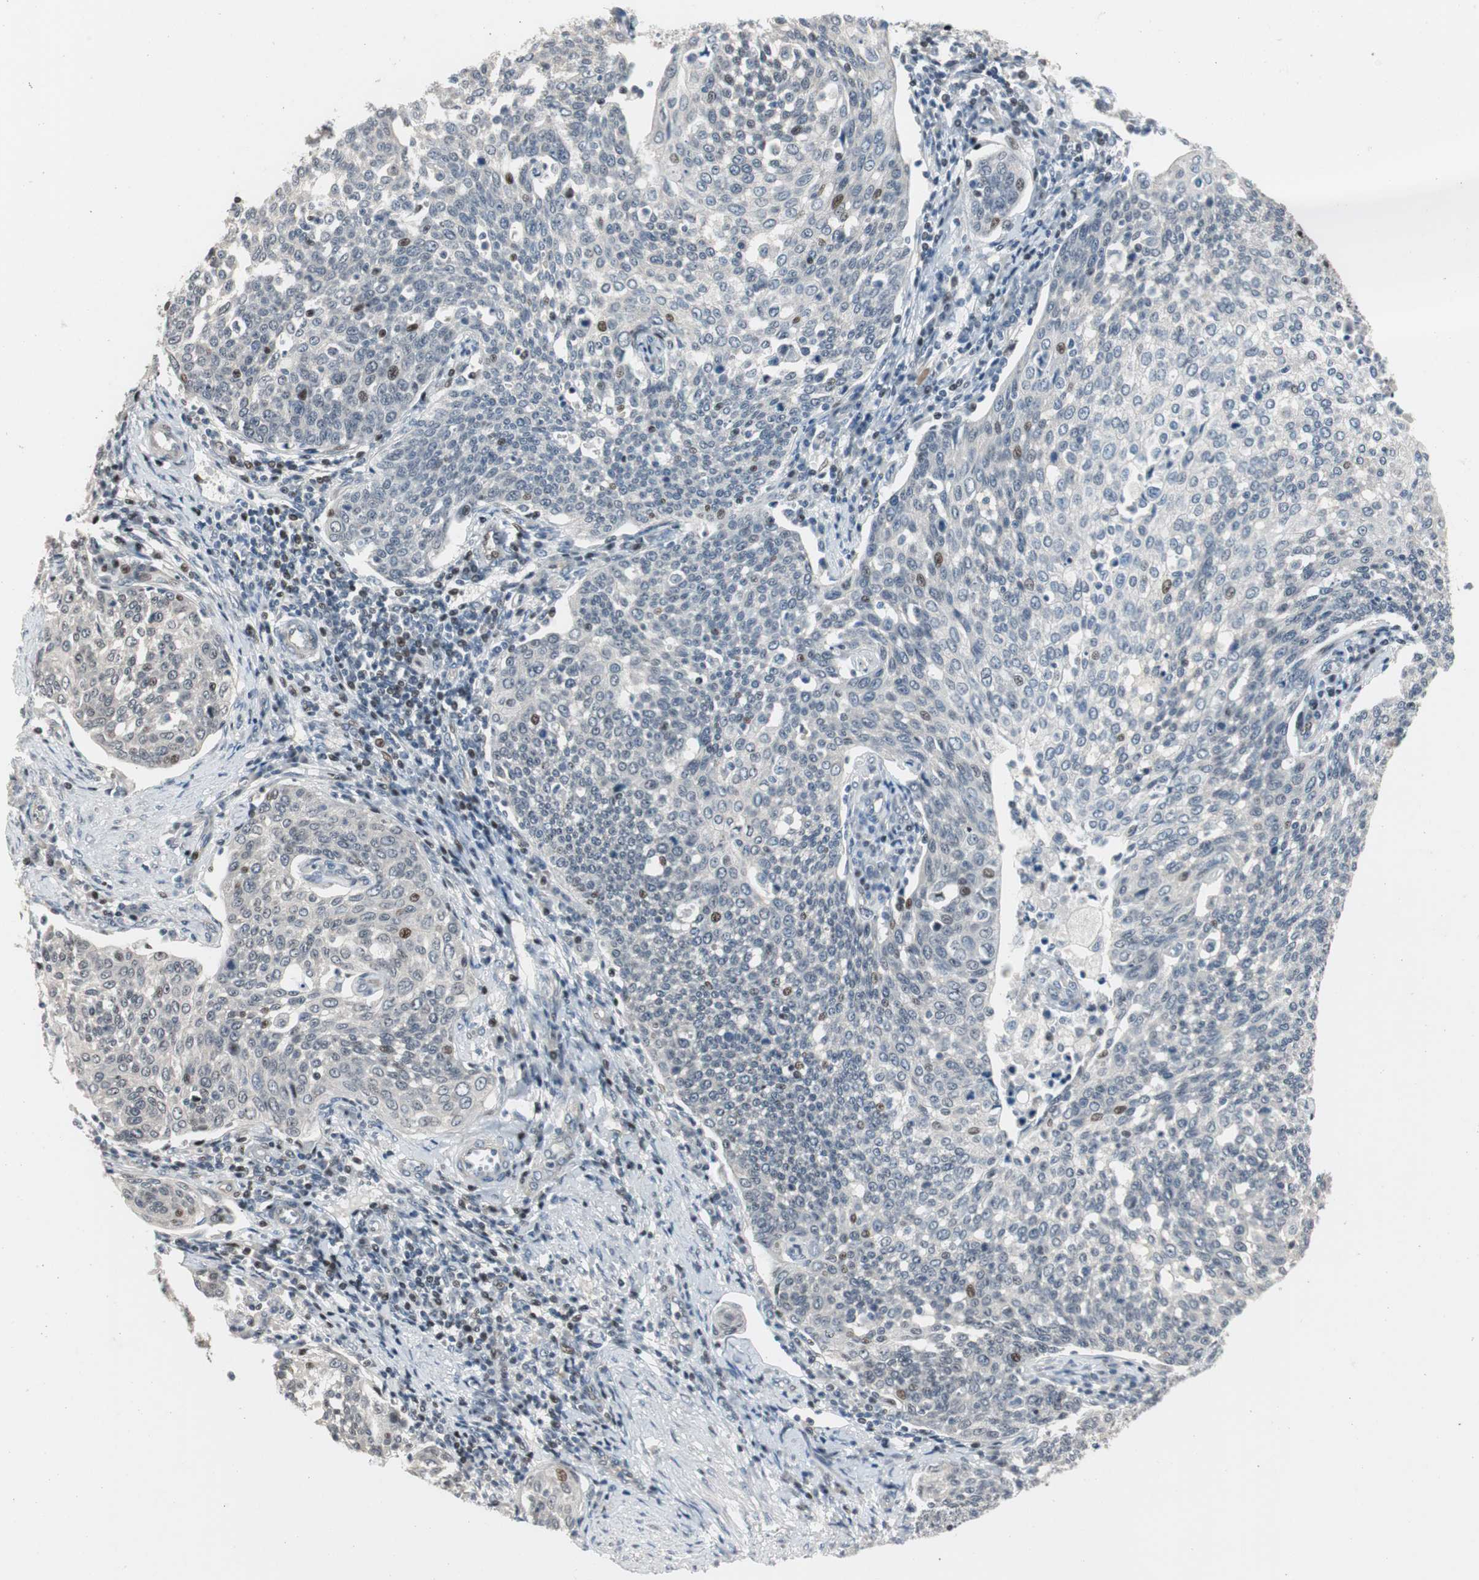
{"staining": {"intensity": "weak", "quantity": "<25%", "location": "nuclear"}, "tissue": "cervical cancer", "cell_type": "Tumor cells", "image_type": "cancer", "snomed": [{"axis": "morphology", "description": "Squamous cell carcinoma, NOS"}, {"axis": "topography", "description": "Cervix"}], "caption": "Protein analysis of cervical squamous cell carcinoma displays no significant staining in tumor cells.", "gene": "RAD1", "patient": {"sex": "female", "age": 34}}